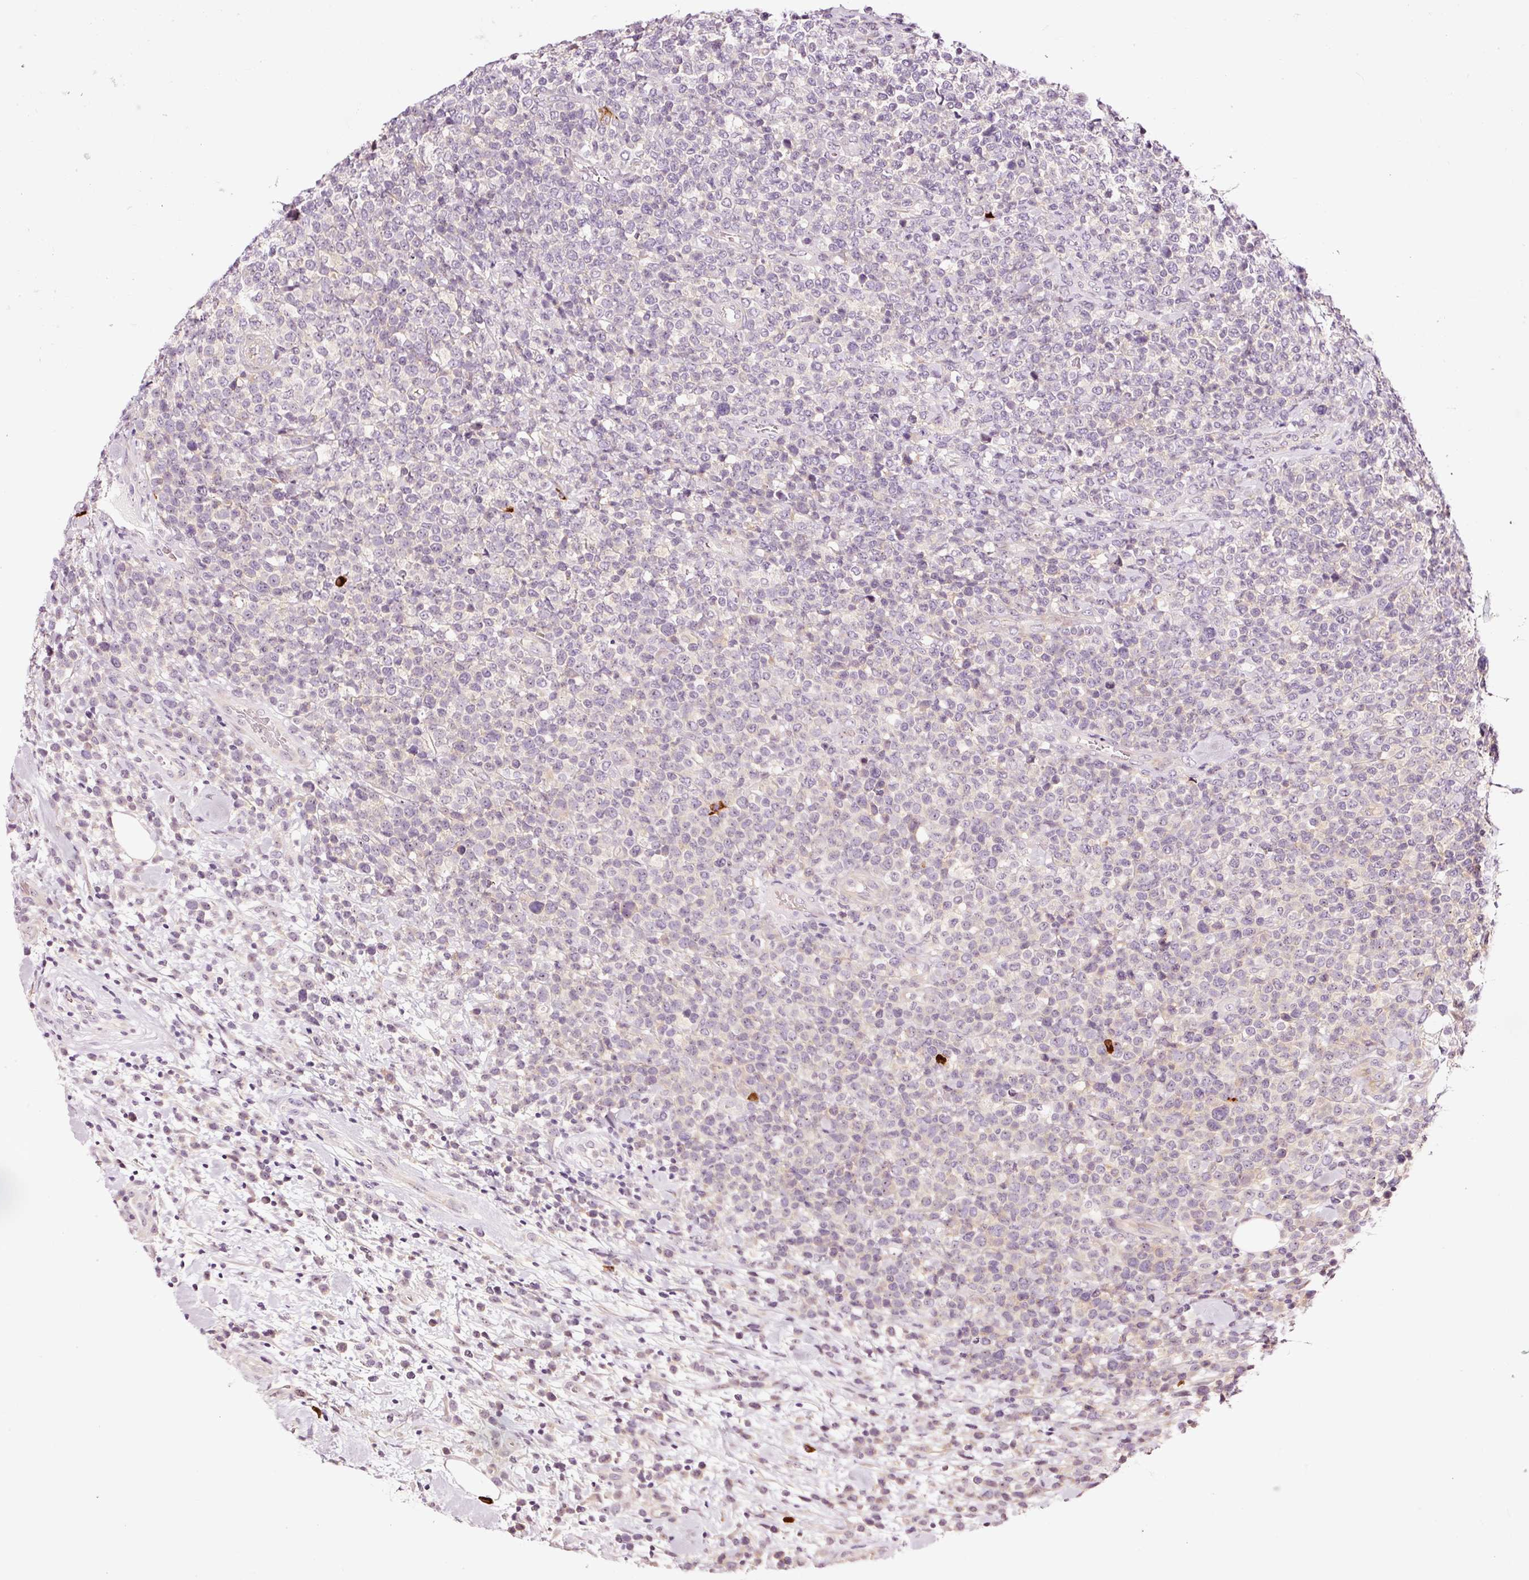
{"staining": {"intensity": "negative", "quantity": "none", "location": "none"}, "tissue": "lymphoma", "cell_type": "Tumor cells", "image_type": "cancer", "snomed": [{"axis": "morphology", "description": "Malignant lymphoma, non-Hodgkin's type, High grade"}, {"axis": "topography", "description": "Soft tissue"}], "caption": "A micrograph of human high-grade malignant lymphoma, non-Hodgkin's type is negative for staining in tumor cells.", "gene": "UTP14A", "patient": {"sex": "female", "age": 56}}